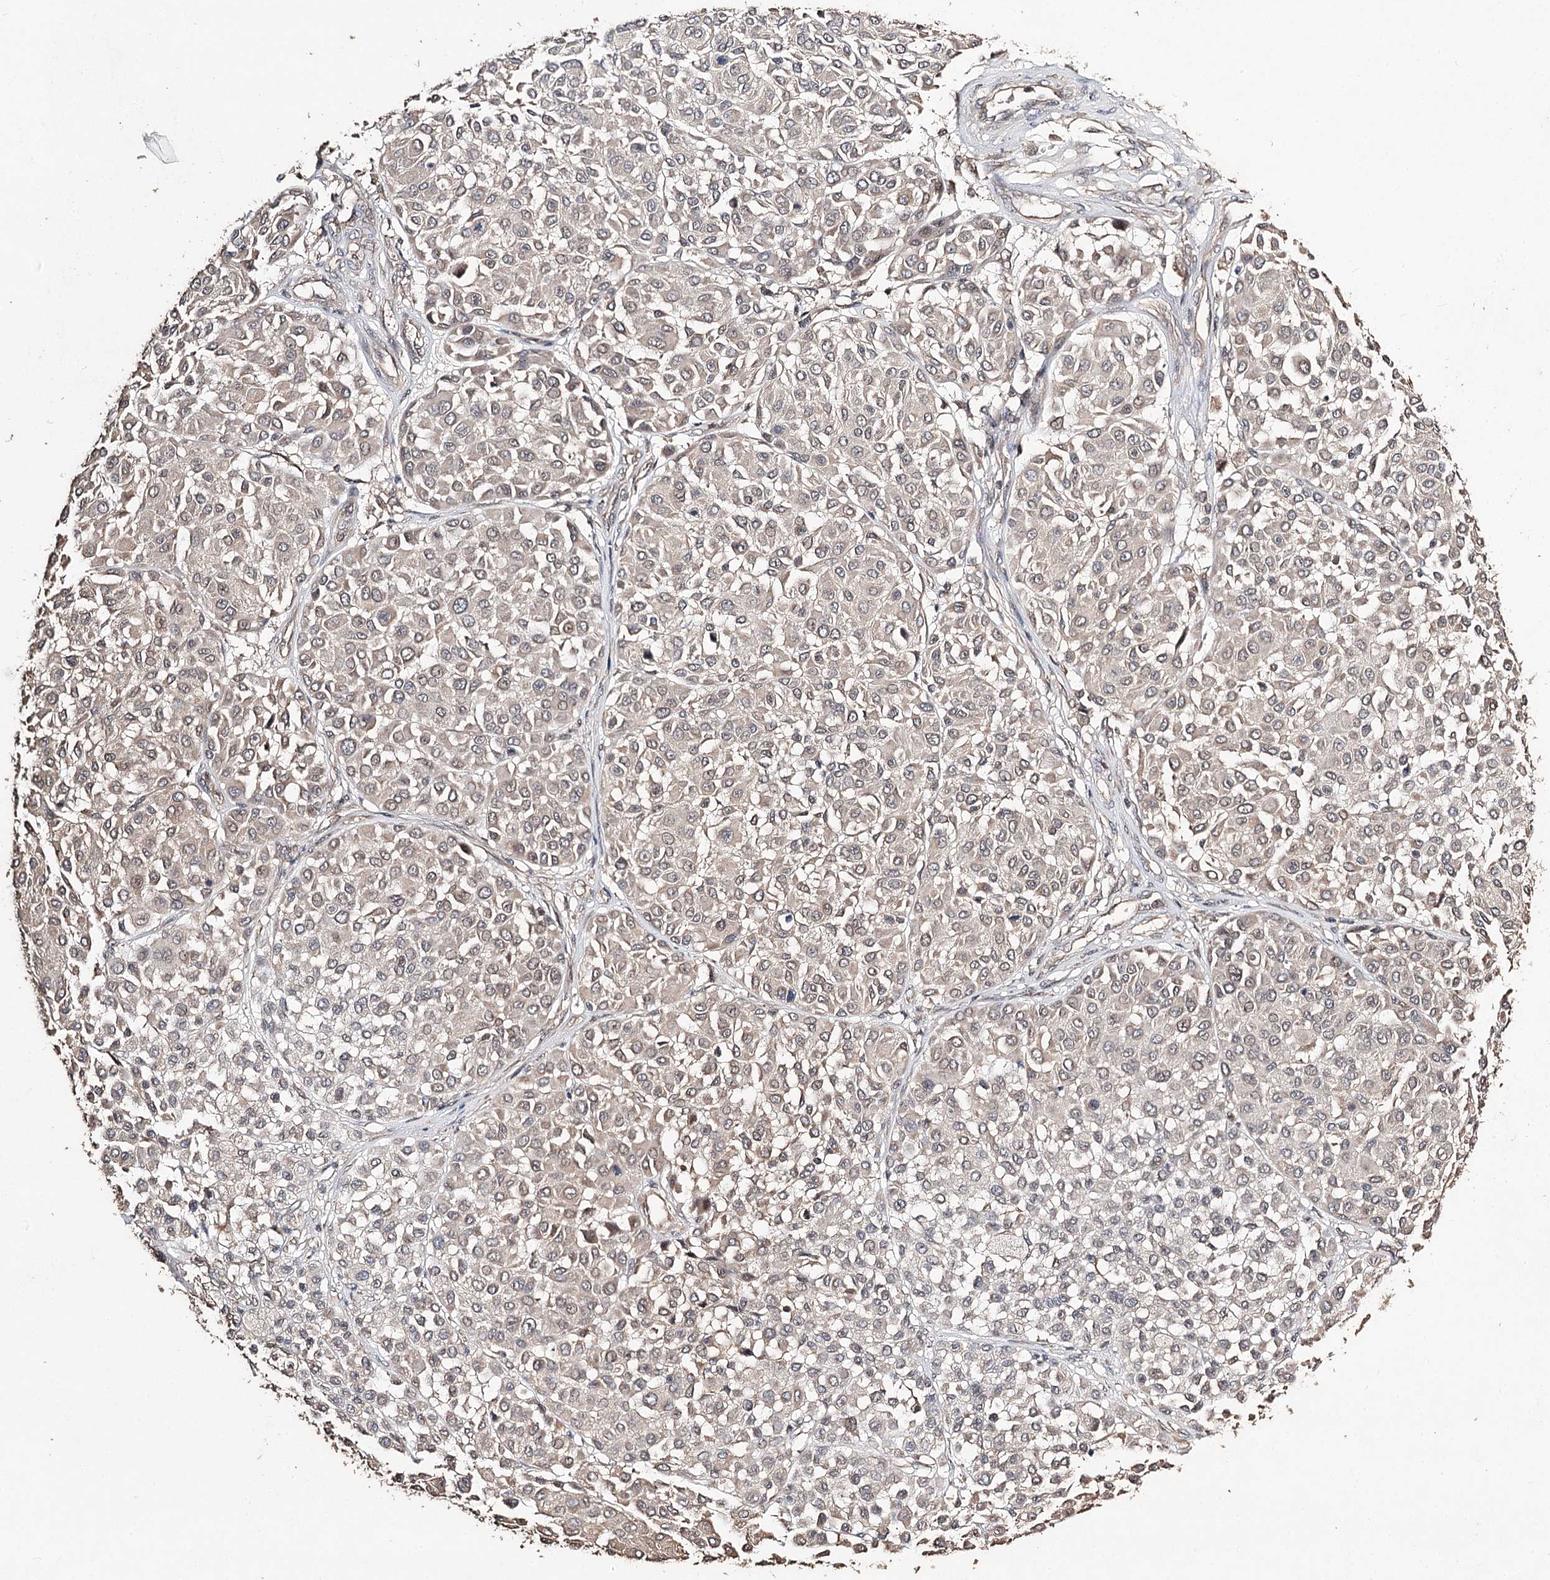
{"staining": {"intensity": "negative", "quantity": "none", "location": "none"}, "tissue": "melanoma", "cell_type": "Tumor cells", "image_type": "cancer", "snomed": [{"axis": "morphology", "description": "Malignant melanoma, Metastatic site"}, {"axis": "topography", "description": "Soft tissue"}], "caption": "This is an immunohistochemistry (IHC) histopathology image of human malignant melanoma (metastatic site). There is no staining in tumor cells.", "gene": "NOPCHAP1", "patient": {"sex": "male", "age": 41}}